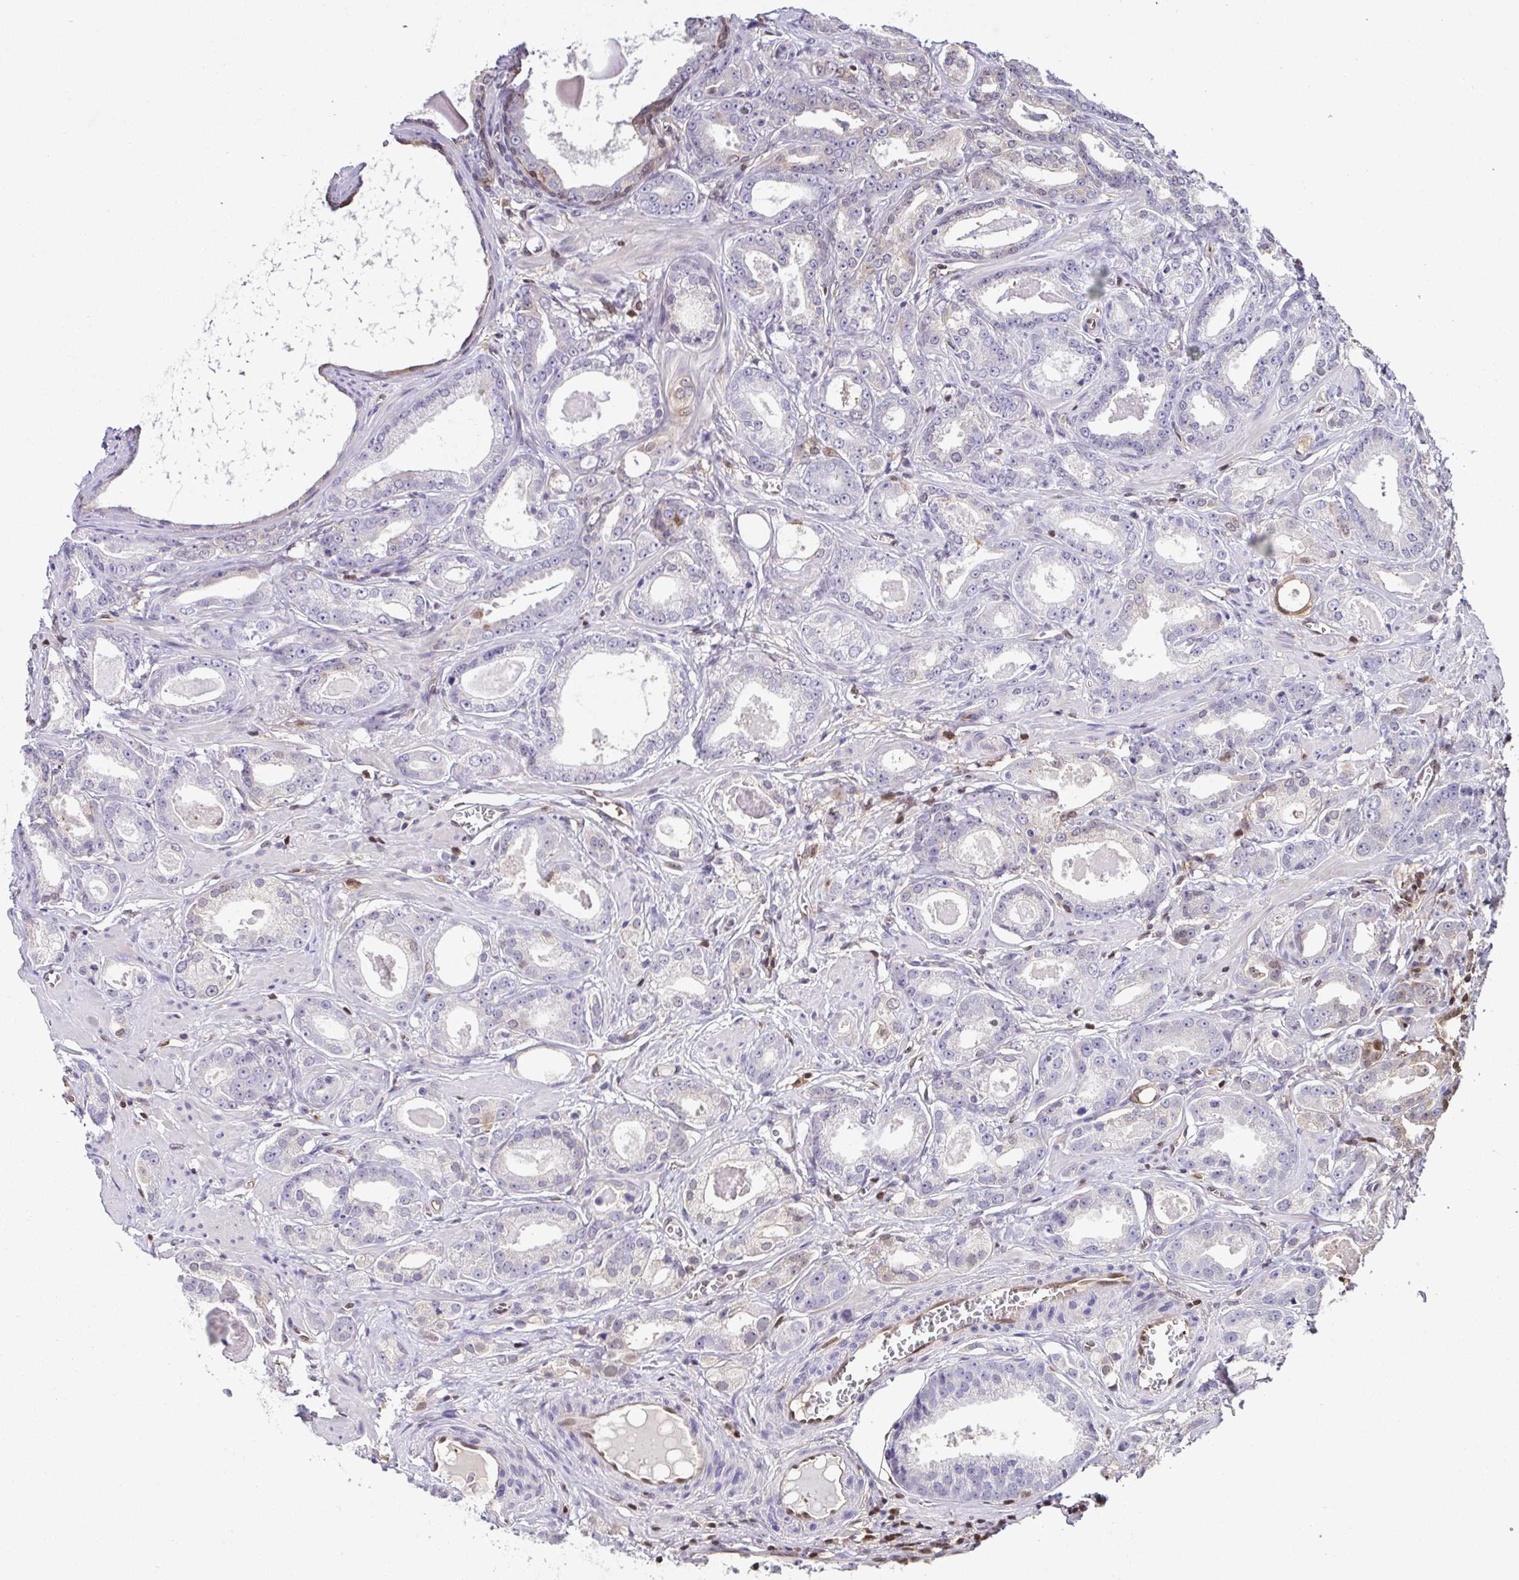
{"staining": {"intensity": "negative", "quantity": "none", "location": "none"}, "tissue": "prostate cancer", "cell_type": "Tumor cells", "image_type": "cancer", "snomed": [{"axis": "morphology", "description": "Adenocarcinoma, NOS"}, {"axis": "morphology", "description": "Adenocarcinoma, Low grade"}, {"axis": "topography", "description": "Prostate"}], "caption": "Image shows no significant protein staining in tumor cells of prostate cancer (adenocarcinoma). (DAB IHC with hematoxylin counter stain).", "gene": "PSMB9", "patient": {"sex": "male", "age": 64}}